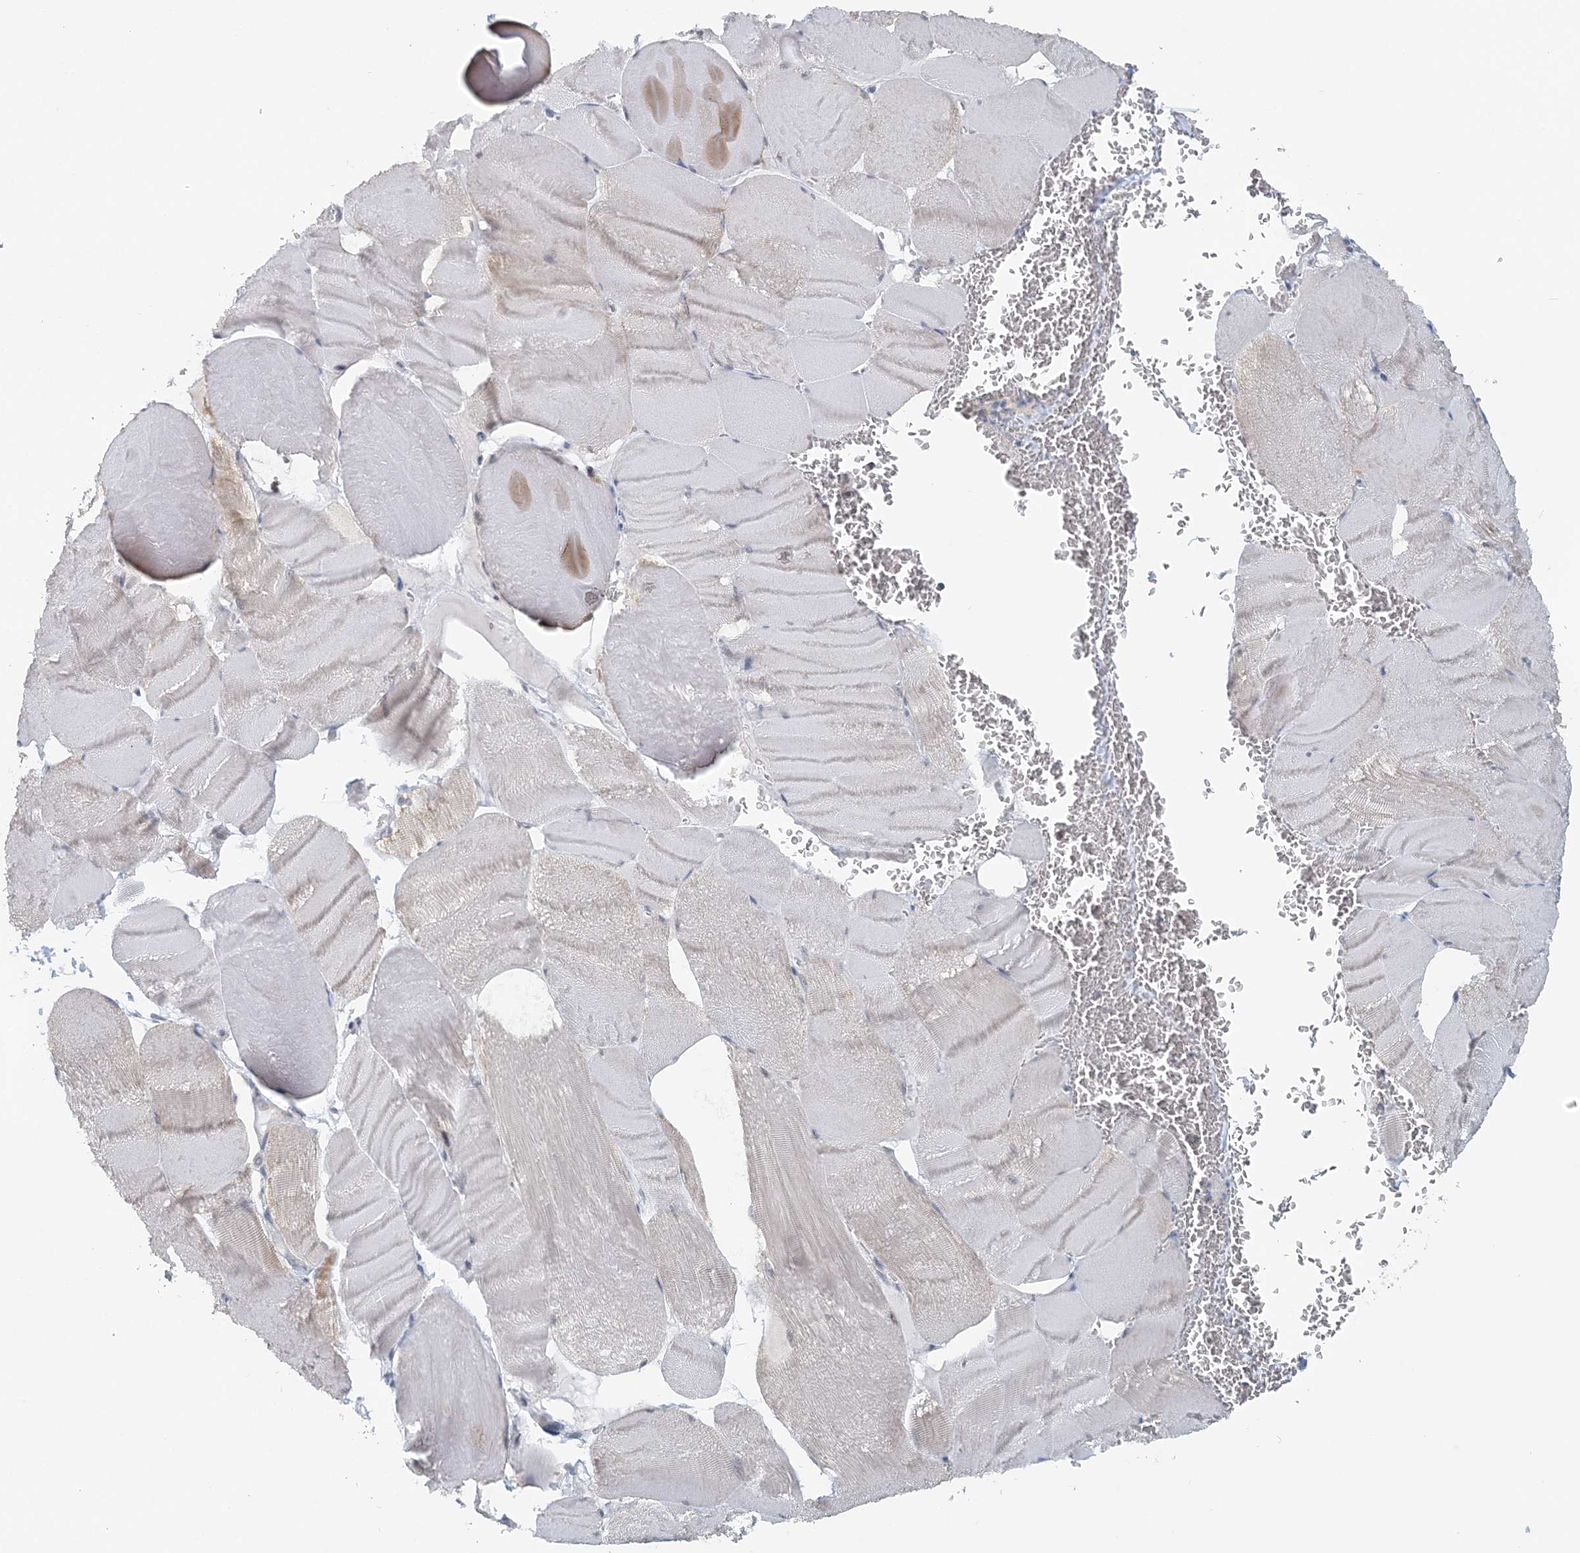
{"staining": {"intensity": "negative", "quantity": "none", "location": "none"}, "tissue": "skeletal muscle", "cell_type": "Myocytes", "image_type": "normal", "snomed": [{"axis": "morphology", "description": "Normal tissue, NOS"}, {"axis": "morphology", "description": "Basal cell carcinoma"}, {"axis": "topography", "description": "Skeletal muscle"}], "caption": "Histopathology image shows no significant protein staining in myocytes of benign skeletal muscle.", "gene": "RNF150", "patient": {"sex": "female", "age": 64}}